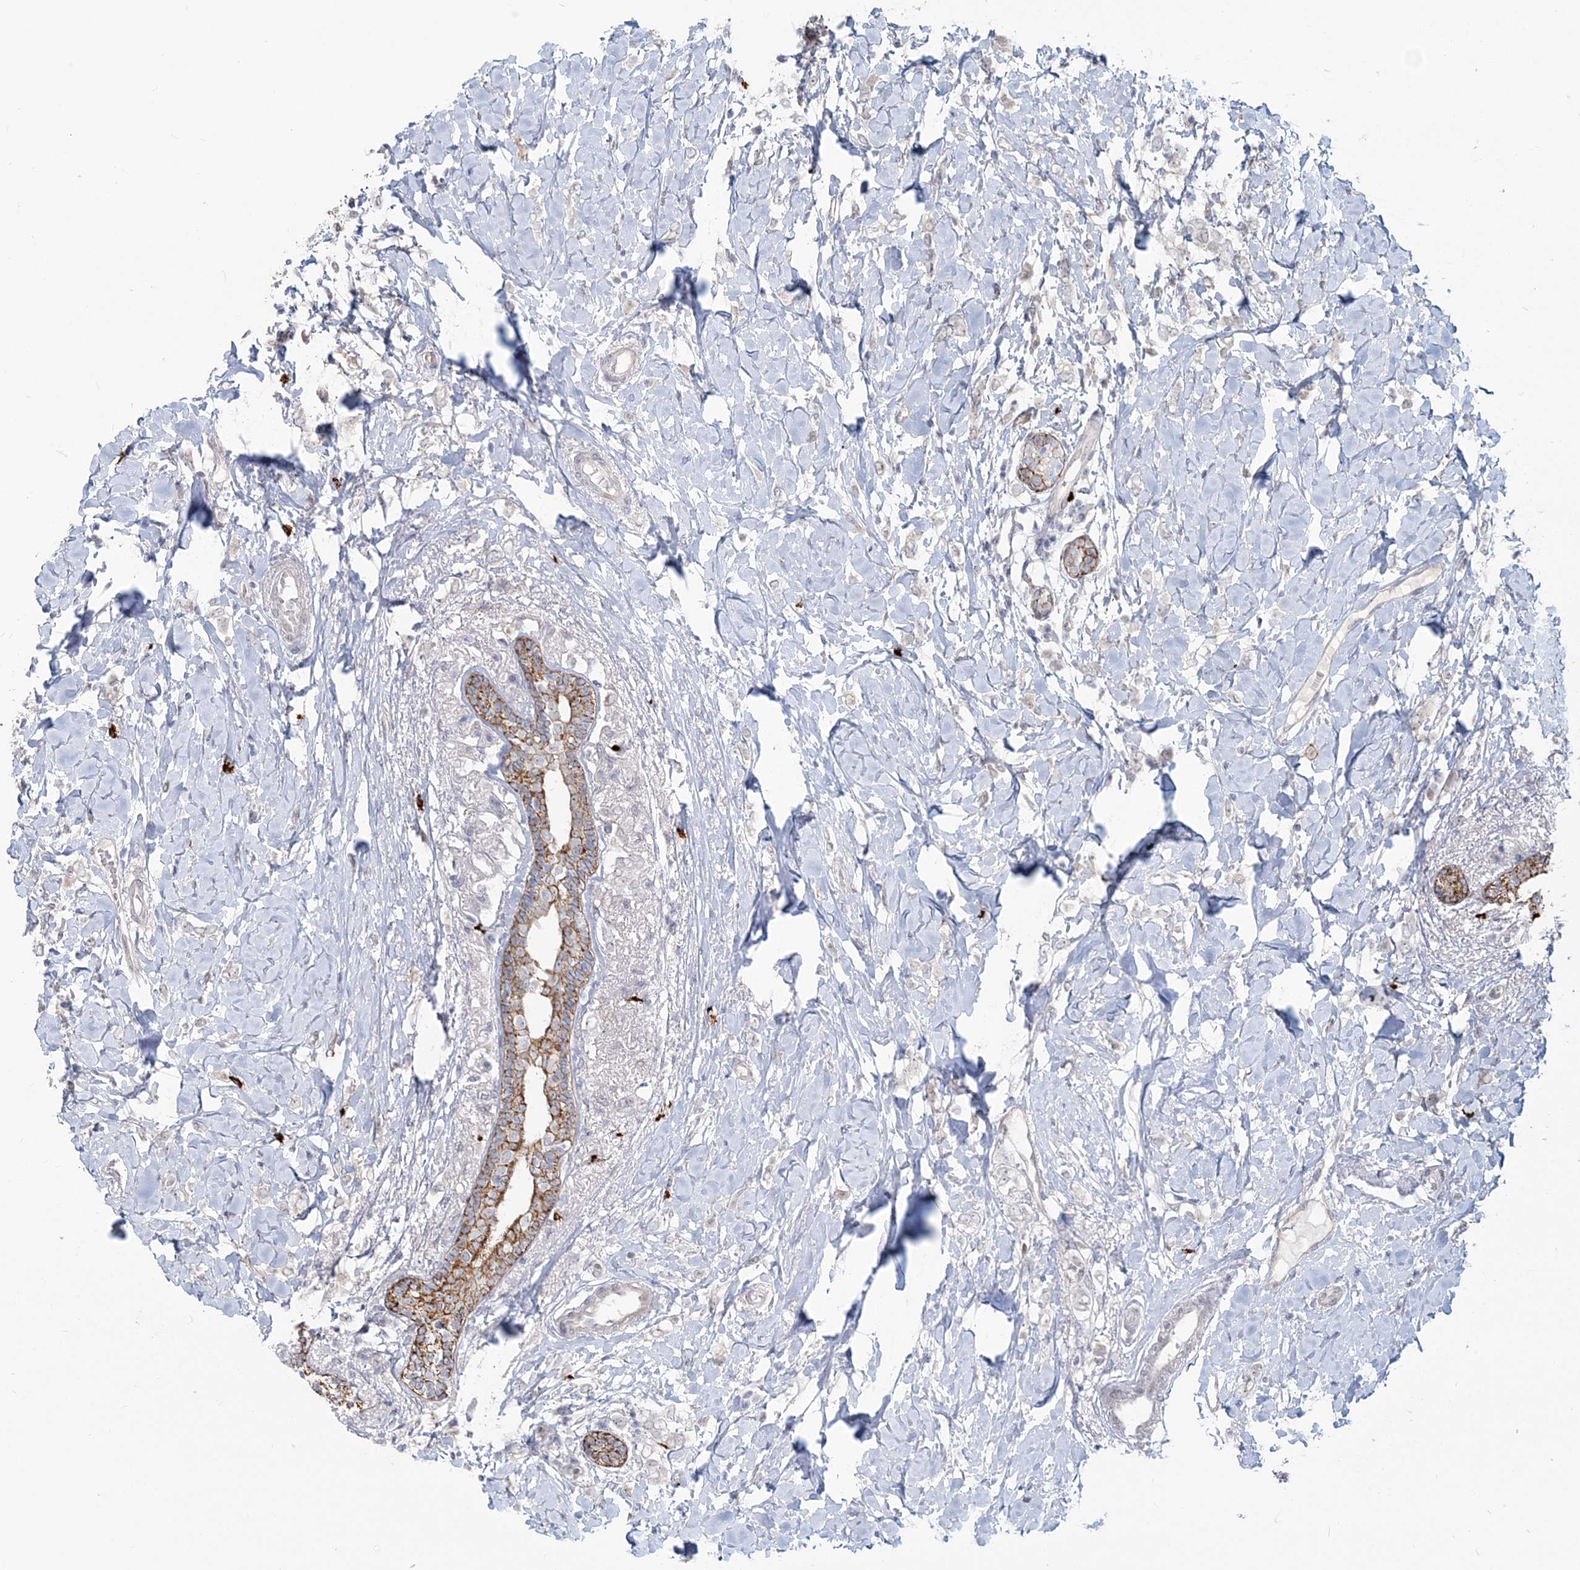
{"staining": {"intensity": "negative", "quantity": "none", "location": "none"}, "tissue": "breast cancer", "cell_type": "Tumor cells", "image_type": "cancer", "snomed": [{"axis": "morphology", "description": "Normal tissue, NOS"}, {"axis": "morphology", "description": "Lobular carcinoma"}, {"axis": "topography", "description": "Breast"}], "caption": "An immunohistochemistry micrograph of breast cancer is shown. There is no staining in tumor cells of breast cancer. The staining is performed using DAB (3,3'-diaminobenzidine) brown chromogen with nuclei counter-stained in using hematoxylin.", "gene": "SH3PXD2A", "patient": {"sex": "female", "age": 47}}